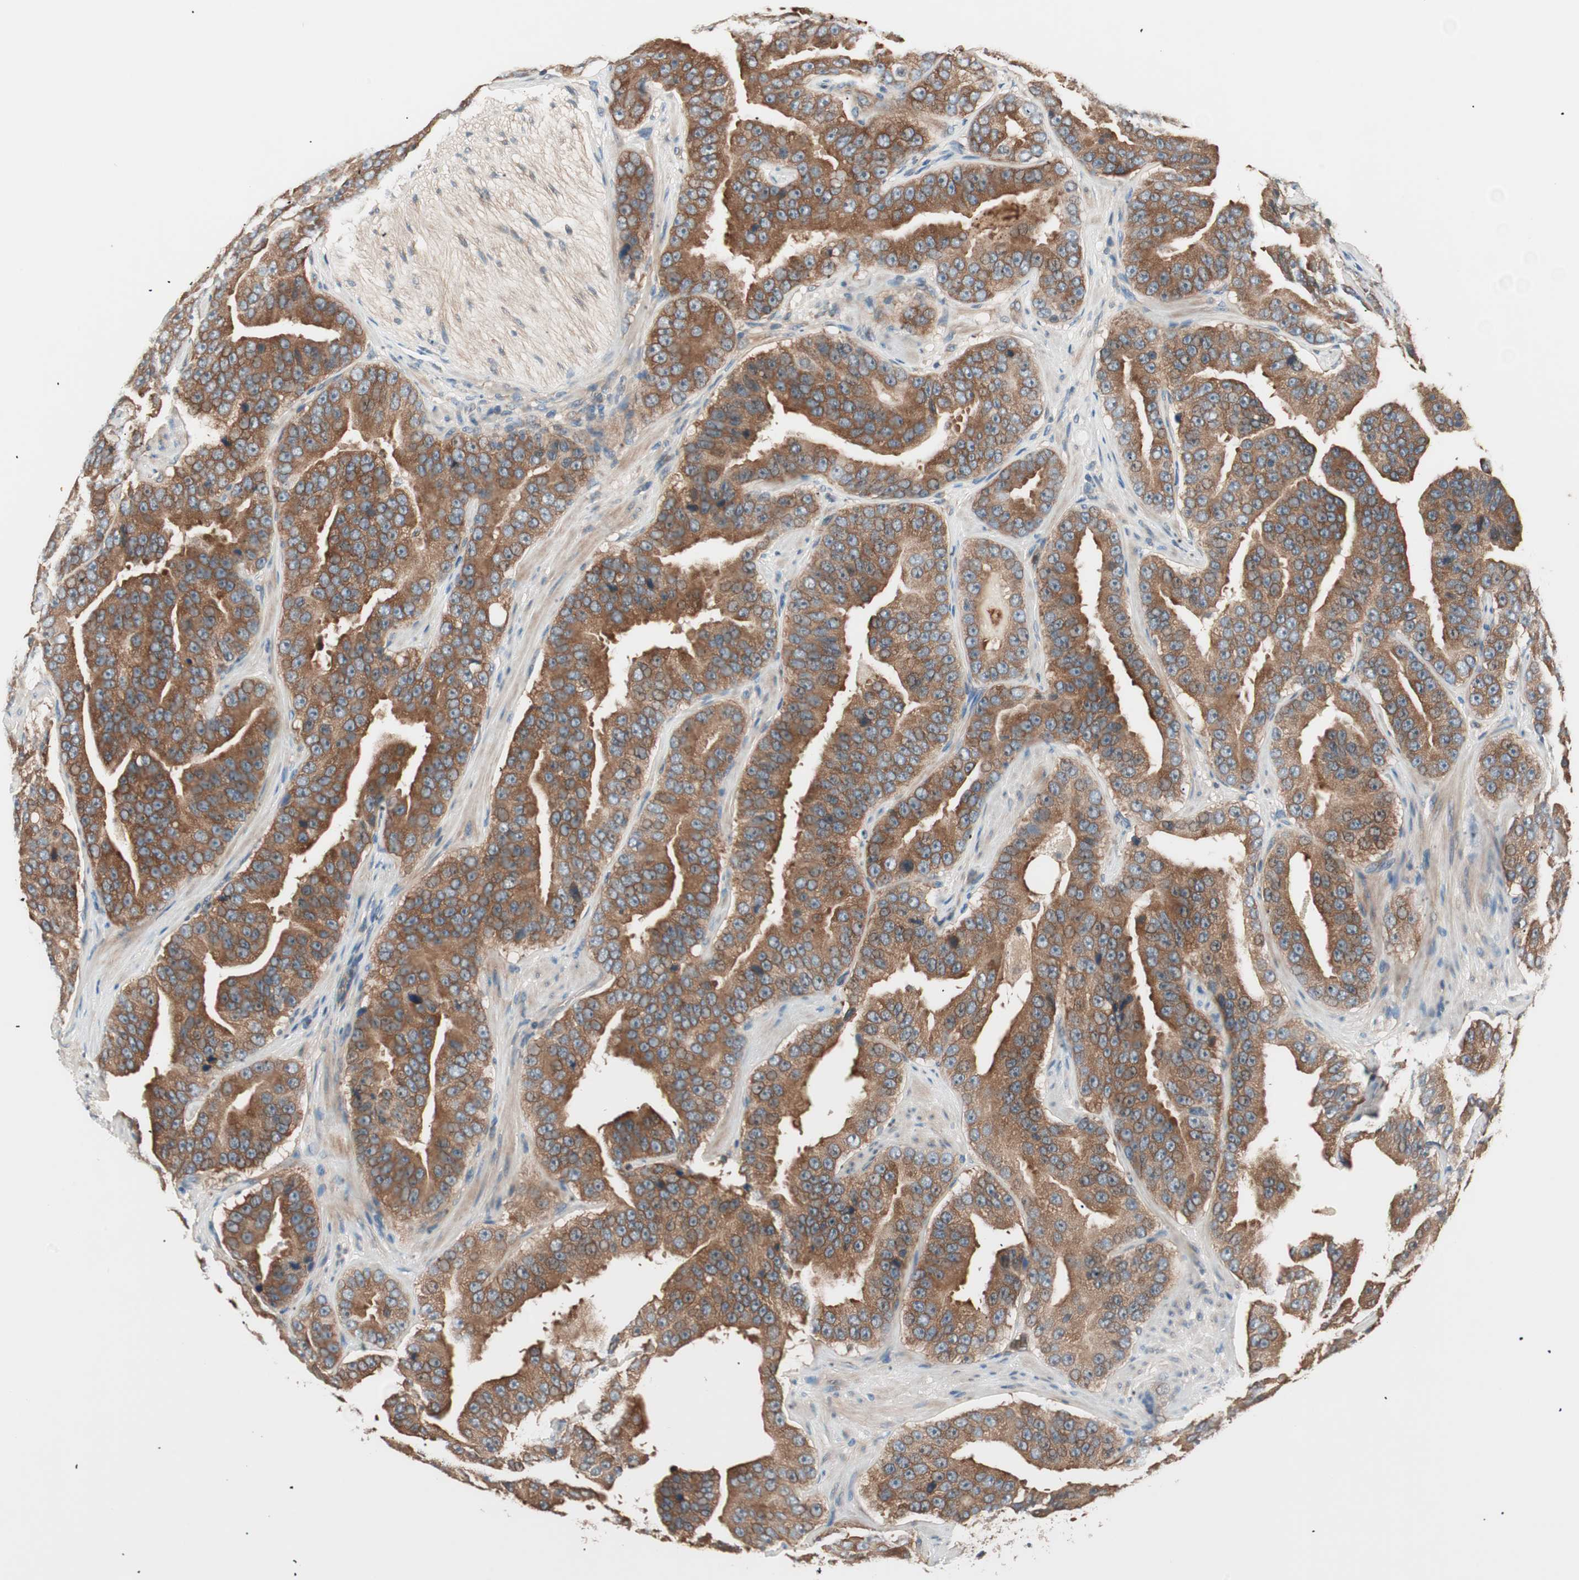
{"staining": {"intensity": "strong", "quantity": ">75%", "location": "cytoplasmic/membranous"}, "tissue": "prostate cancer", "cell_type": "Tumor cells", "image_type": "cancer", "snomed": [{"axis": "morphology", "description": "Adenocarcinoma, Low grade"}, {"axis": "topography", "description": "Prostate"}], "caption": "DAB (3,3'-diaminobenzidine) immunohistochemical staining of human prostate cancer (adenocarcinoma (low-grade)) exhibits strong cytoplasmic/membranous protein staining in approximately >75% of tumor cells.", "gene": "TSG101", "patient": {"sex": "male", "age": 59}}